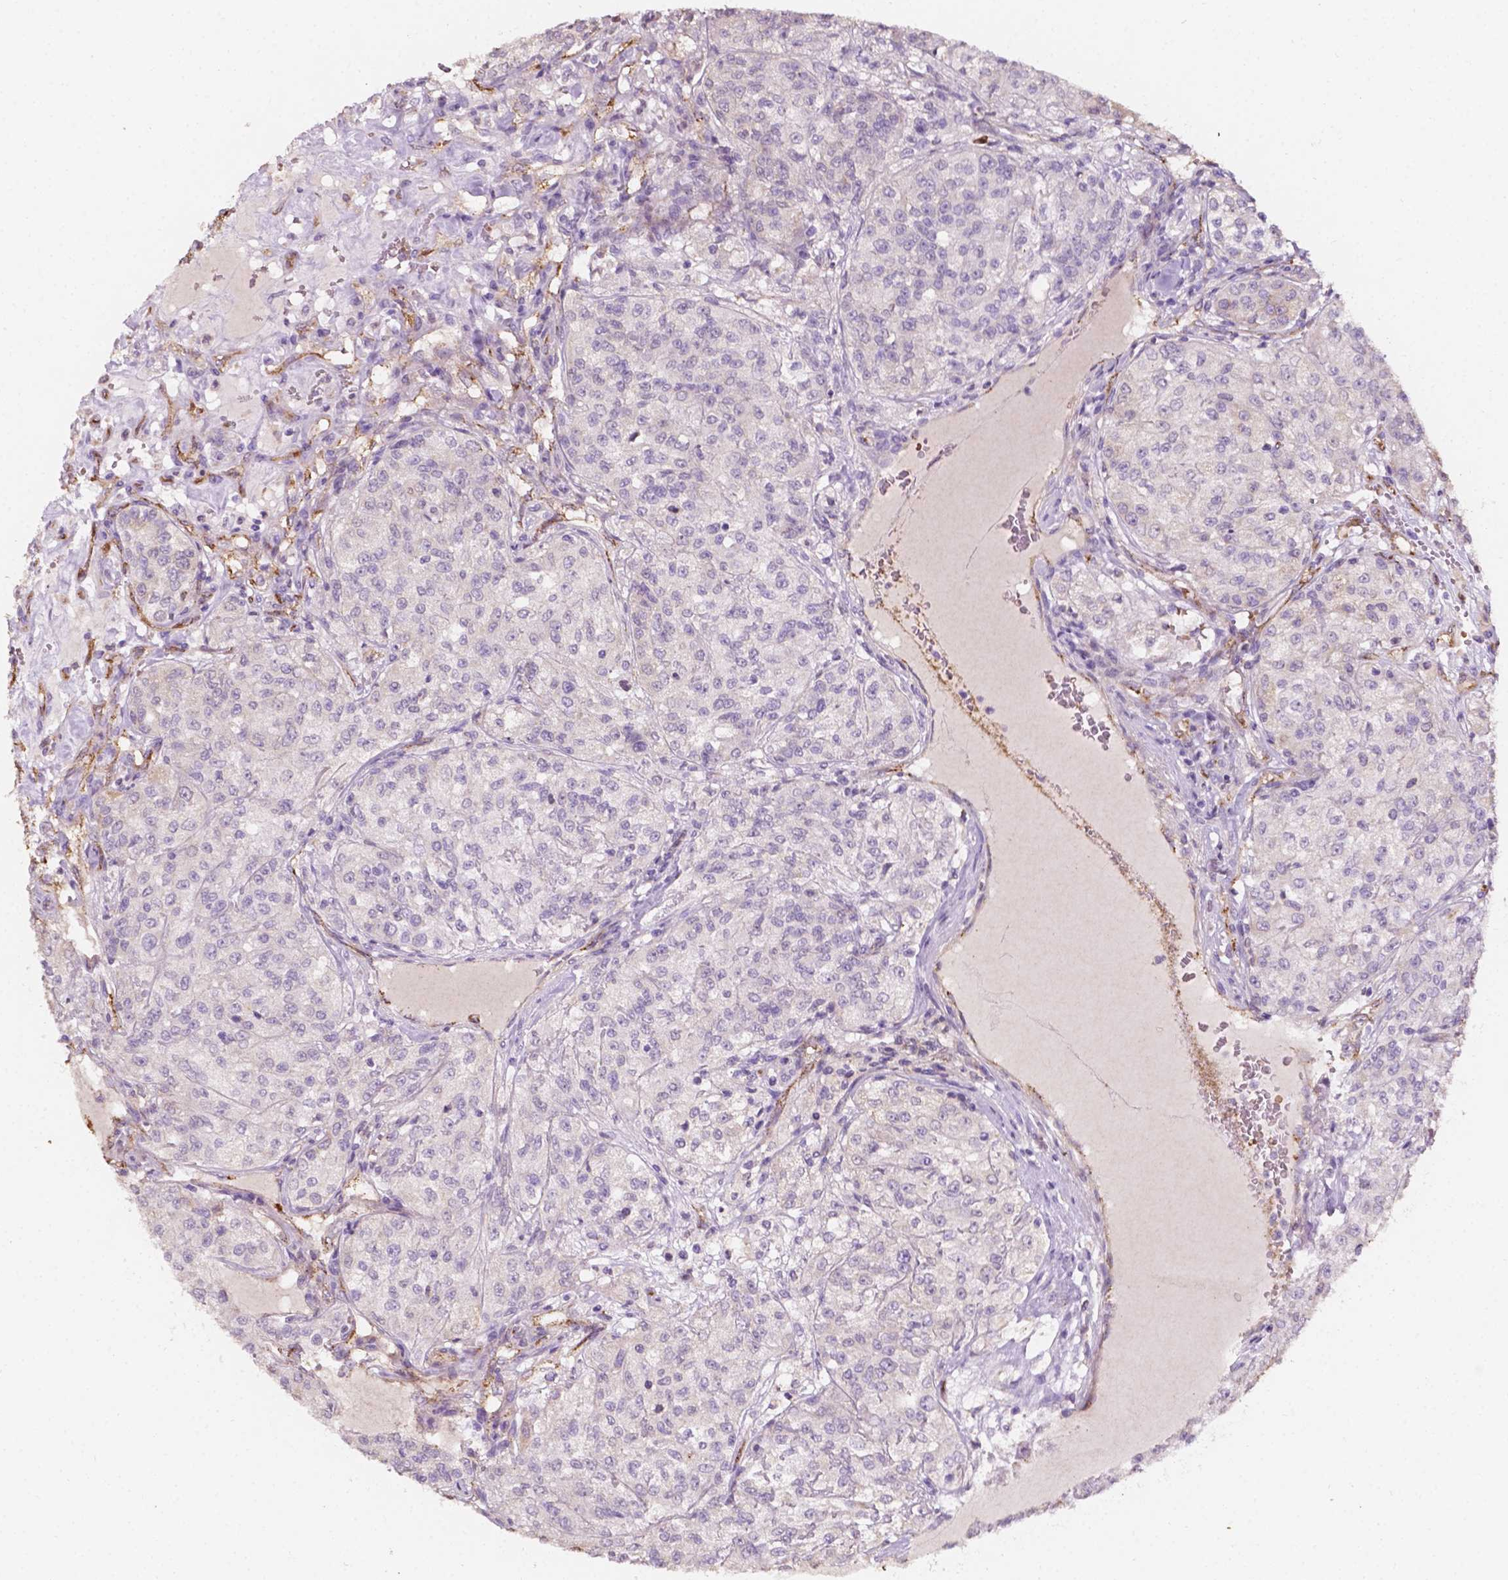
{"staining": {"intensity": "negative", "quantity": "none", "location": "none"}, "tissue": "renal cancer", "cell_type": "Tumor cells", "image_type": "cancer", "snomed": [{"axis": "morphology", "description": "Adenocarcinoma, NOS"}, {"axis": "topography", "description": "Kidney"}], "caption": "Immunohistochemical staining of human renal cancer reveals no significant staining in tumor cells.", "gene": "SLC22A4", "patient": {"sex": "female", "age": 63}}